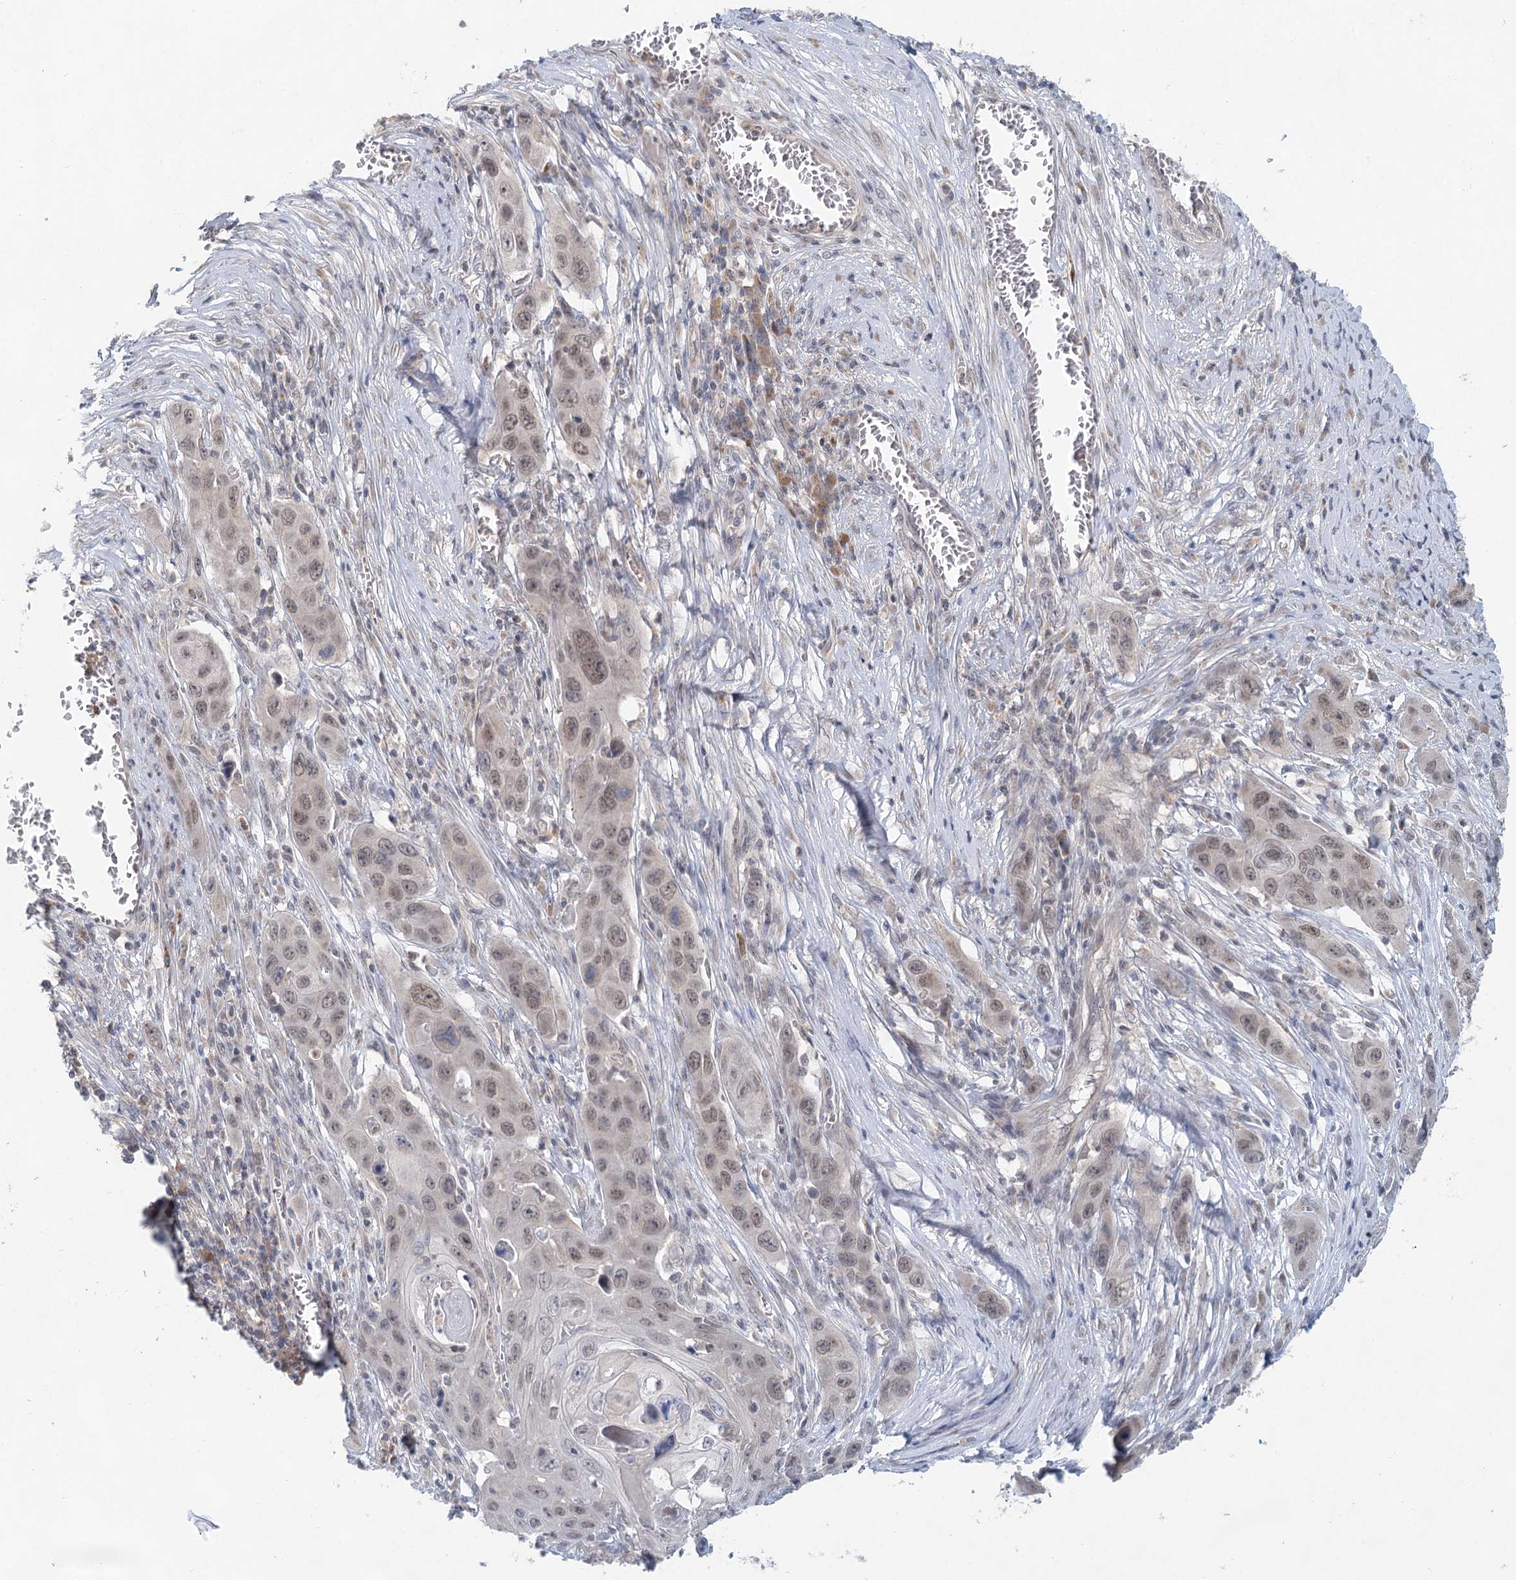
{"staining": {"intensity": "weak", "quantity": "25%-75%", "location": "nuclear"}, "tissue": "skin cancer", "cell_type": "Tumor cells", "image_type": "cancer", "snomed": [{"axis": "morphology", "description": "Squamous cell carcinoma, NOS"}, {"axis": "topography", "description": "Skin"}], "caption": "Brown immunohistochemical staining in skin cancer exhibits weak nuclear staining in about 25%-75% of tumor cells.", "gene": "BLTP1", "patient": {"sex": "male", "age": 55}}